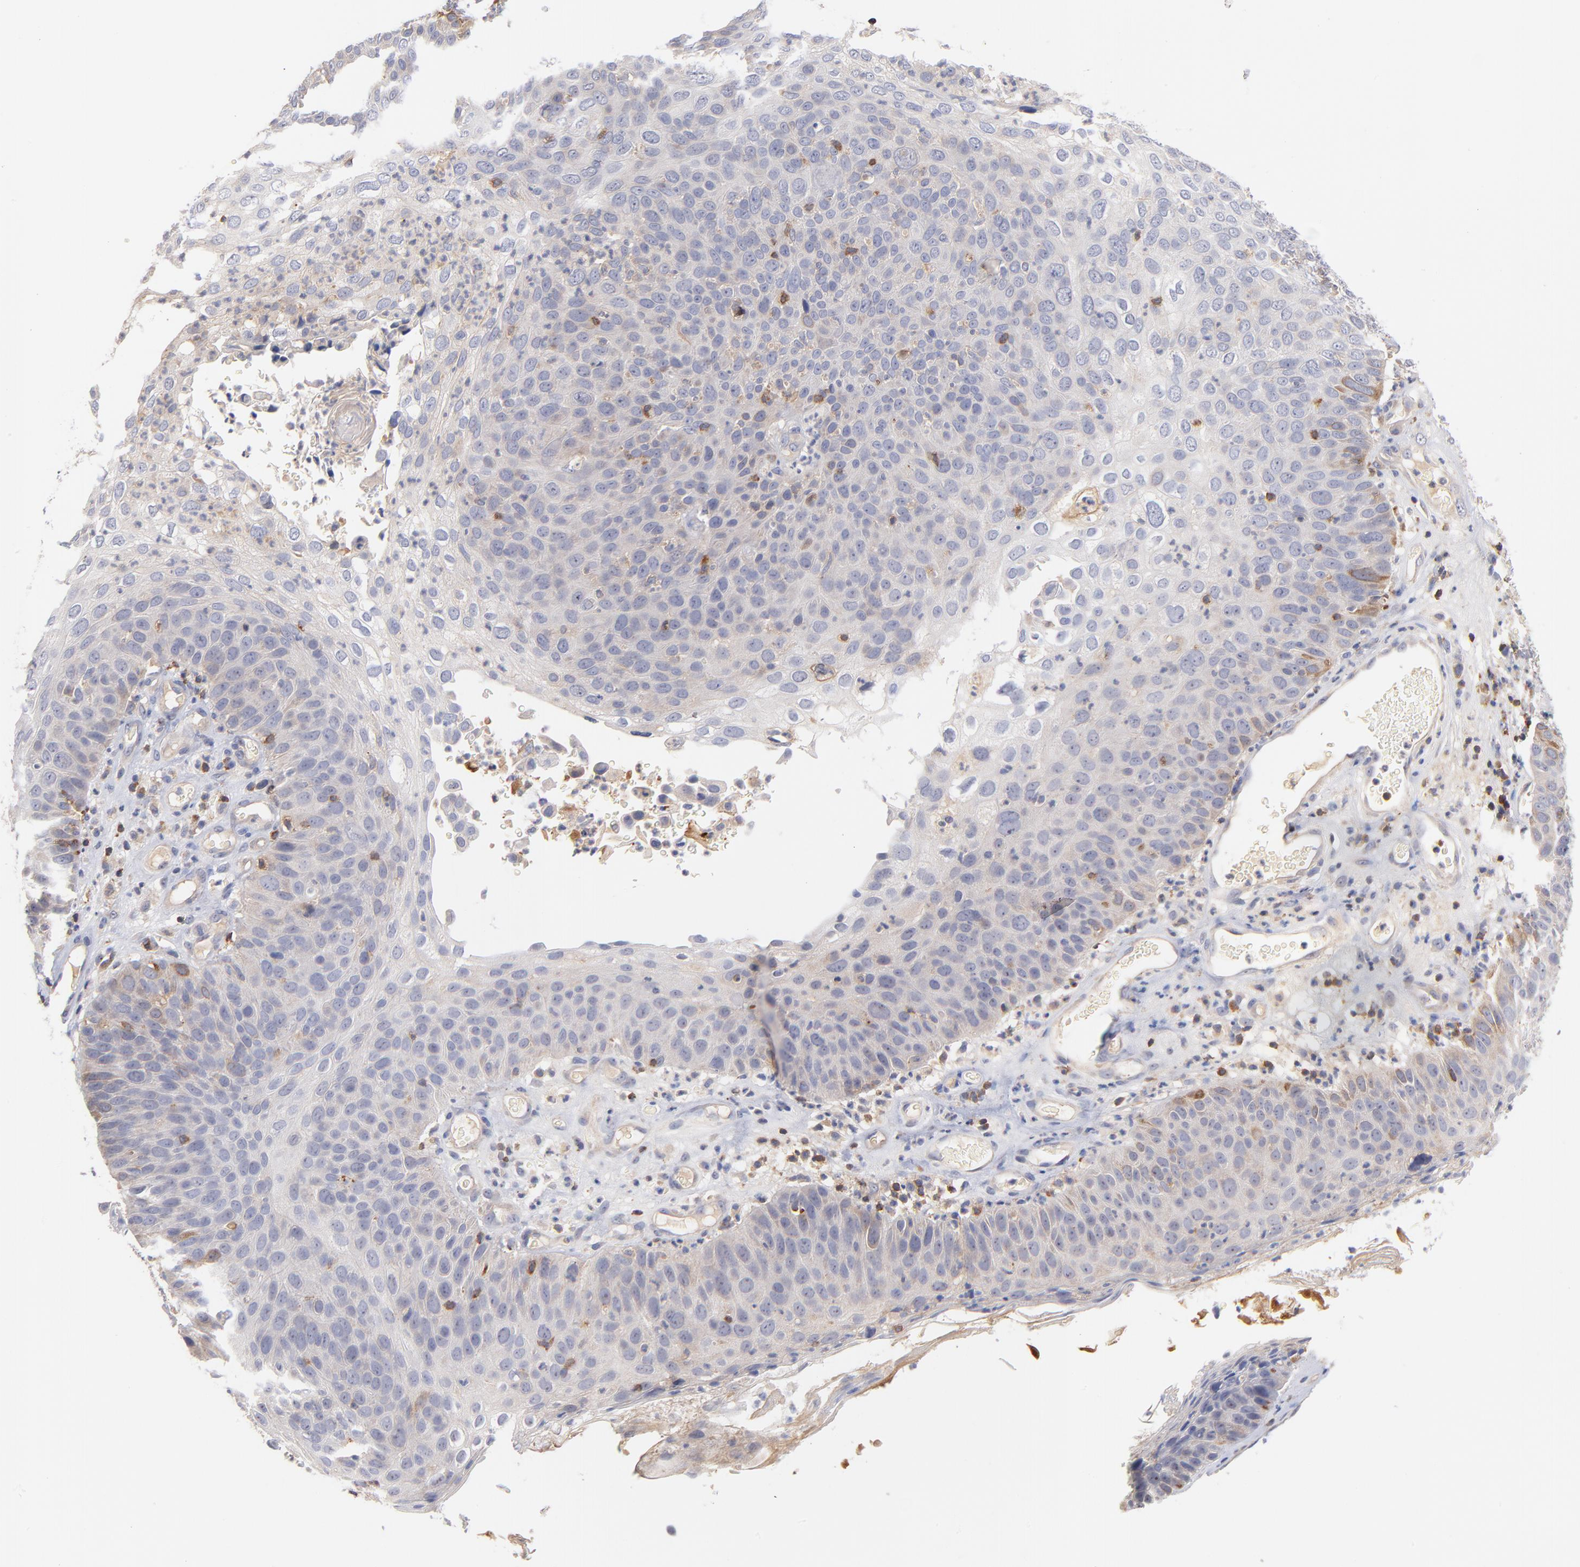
{"staining": {"intensity": "weak", "quantity": "<25%", "location": "cytoplasmic/membranous"}, "tissue": "skin cancer", "cell_type": "Tumor cells", "image_type": "cancer", "snomed": [{"axis": "morphology", "description": "Squamous cell carcinoma, NOS"}, {"axis": "topography", "description": "Skin"}], "caption": "Immunohistochemistry of skin cancer (squamous cell carcinoma) exhibits no positivity in tumor cells.", "gene": "KREMEN2", "patient": {"sex": "male", "age": 87}}